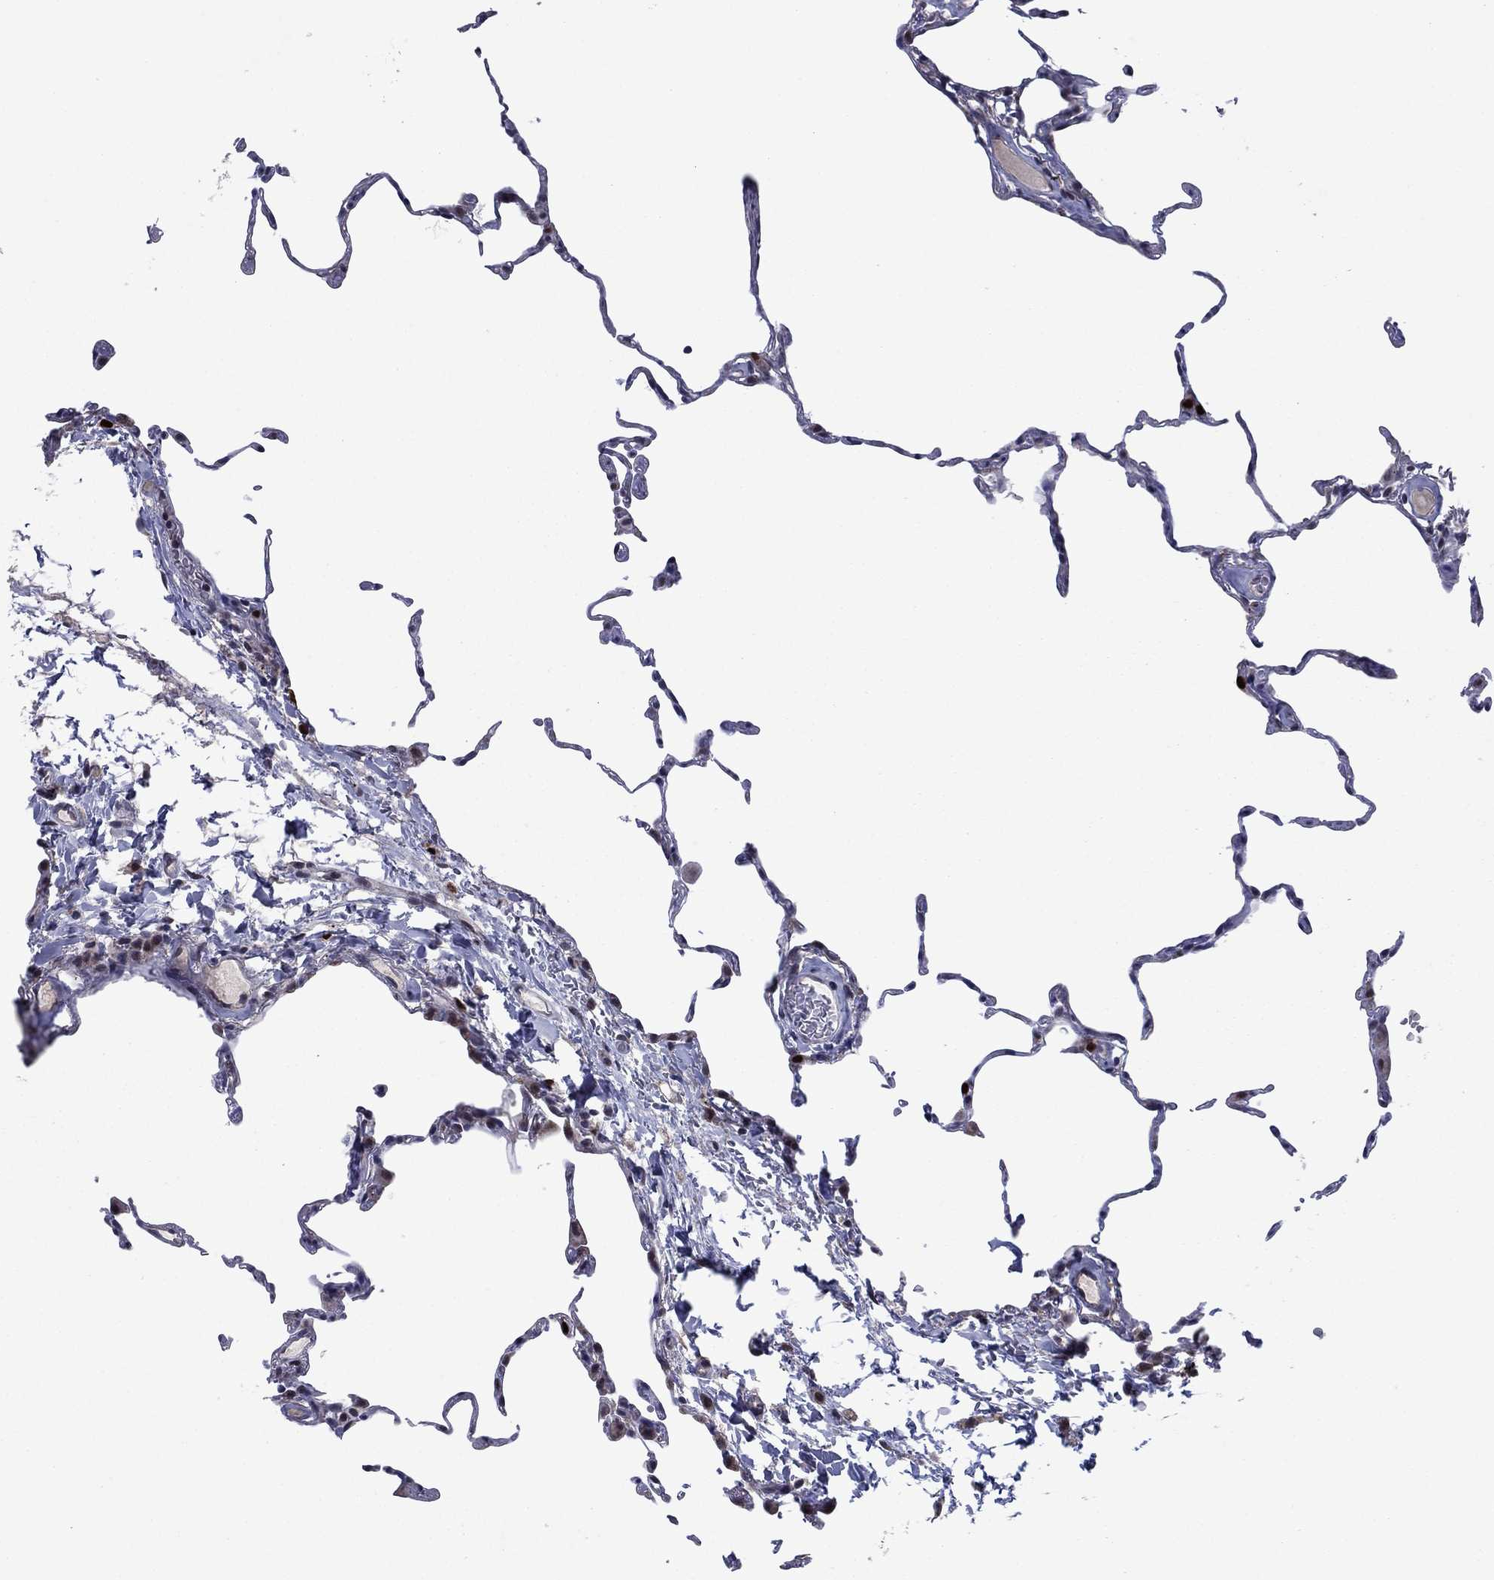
{"staining": {"intensity": "negative", "quantity": "none", "location": "none"}, "tissue": "lung", "cell_type": "Alveolar cells", "image_type": "normal", "snomed": [{"axis": "morphology", "description": "Normal tissue, NOS"}, {"axis": "topography", "description": "Lung"}], "caption": "This is an IHC micrograph of benign human lung. There is no staining in alveolar cells.", "gene": "CDCA5", "patient": {"sex": "female", "age": 57}}